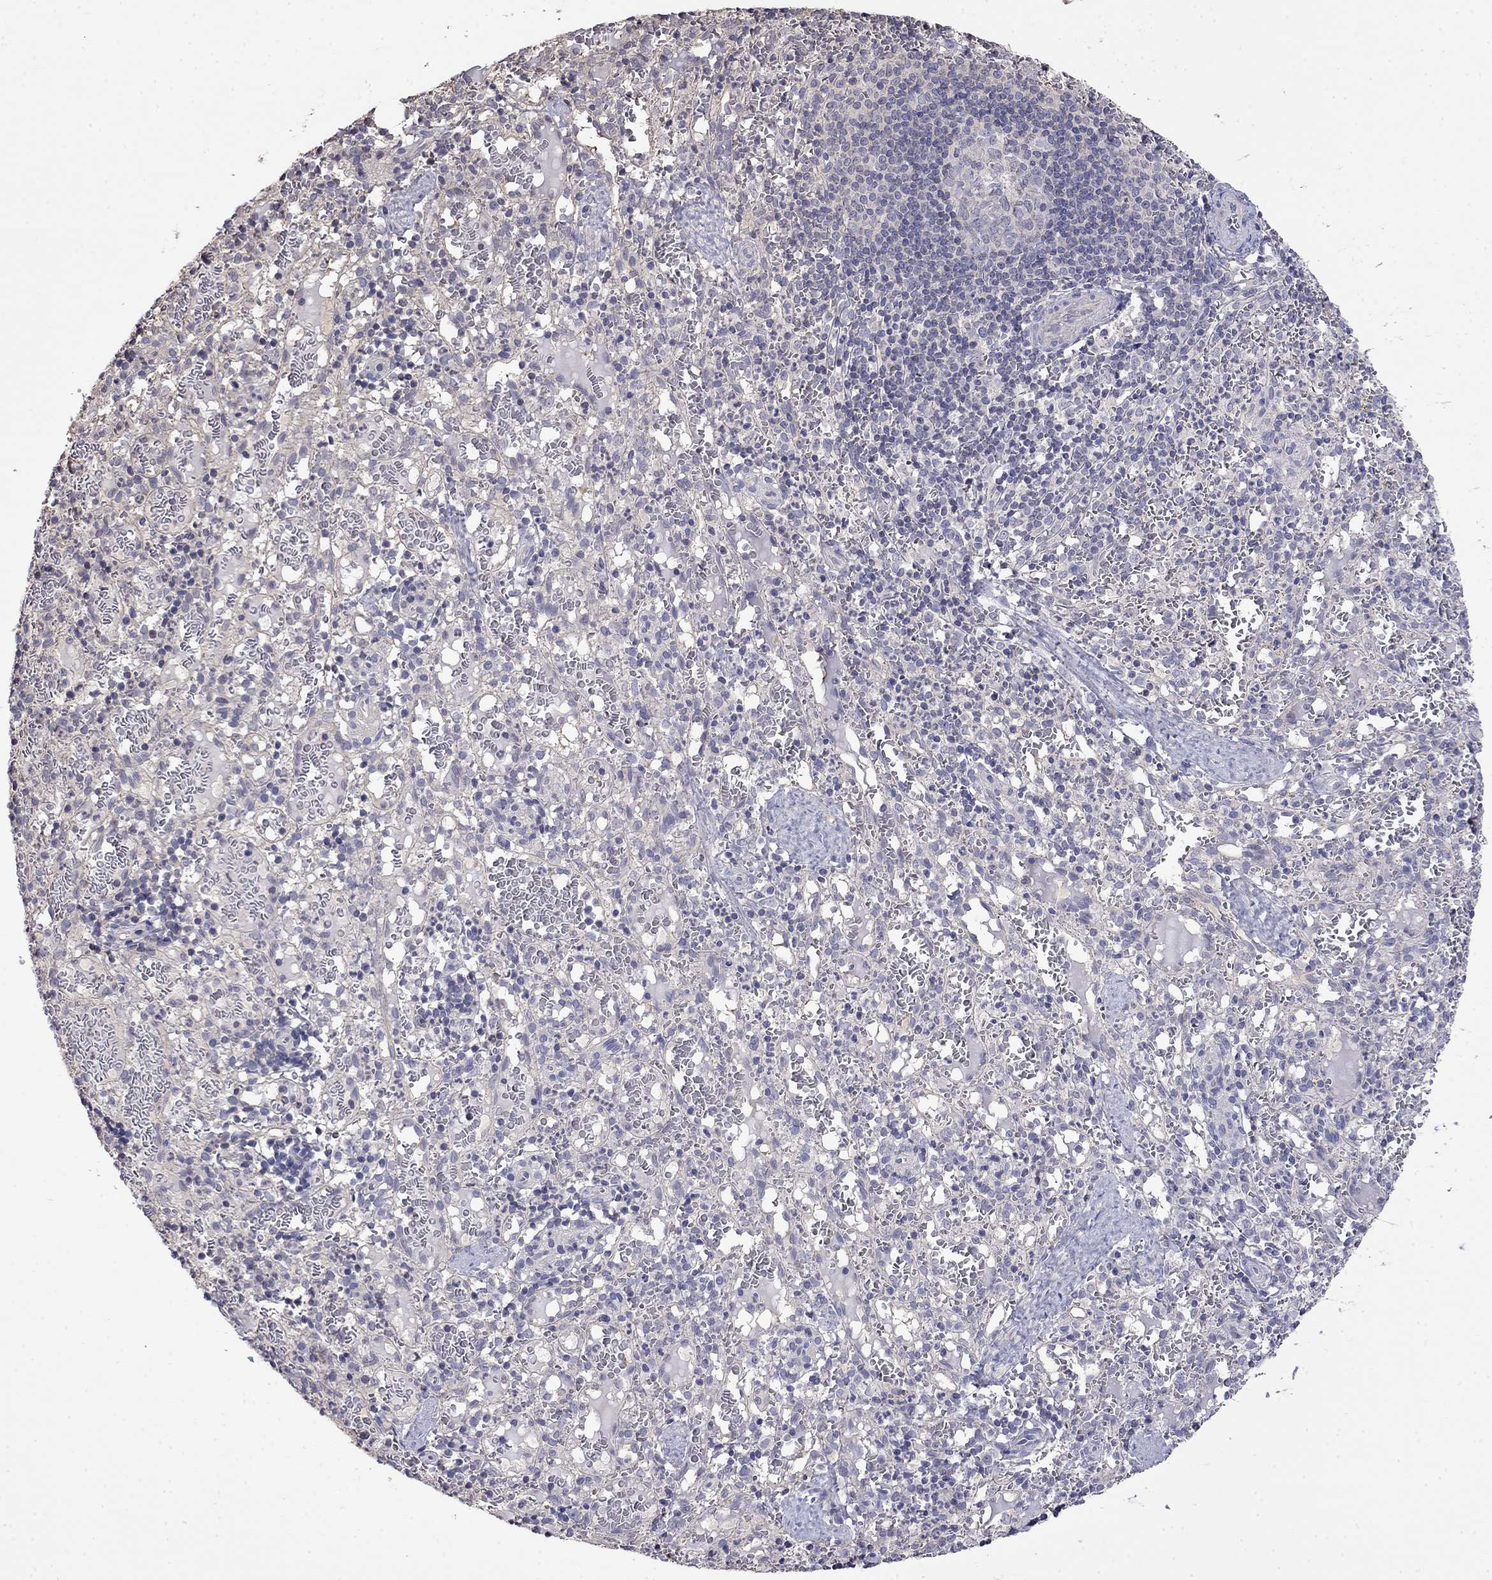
{"staining": {"intensity": "negative", "quantity": "none", "location": "none"}, "tissue": "spleen", "cell_type": "Cells in red pulp", "image_type": "normal", "snomed": [{"axis": "morphology", "description": "Normal tissue, NOS"}, {"axis": "topography", "description": "Spleen"}], "caption": "This is an immunohistochemistry (IHC) histopathology image of unremarkable spleen. There is no expression in cells in red pulp.", "gene": "GUCA1B", "patient": {"sex": "male", "age": 11}}